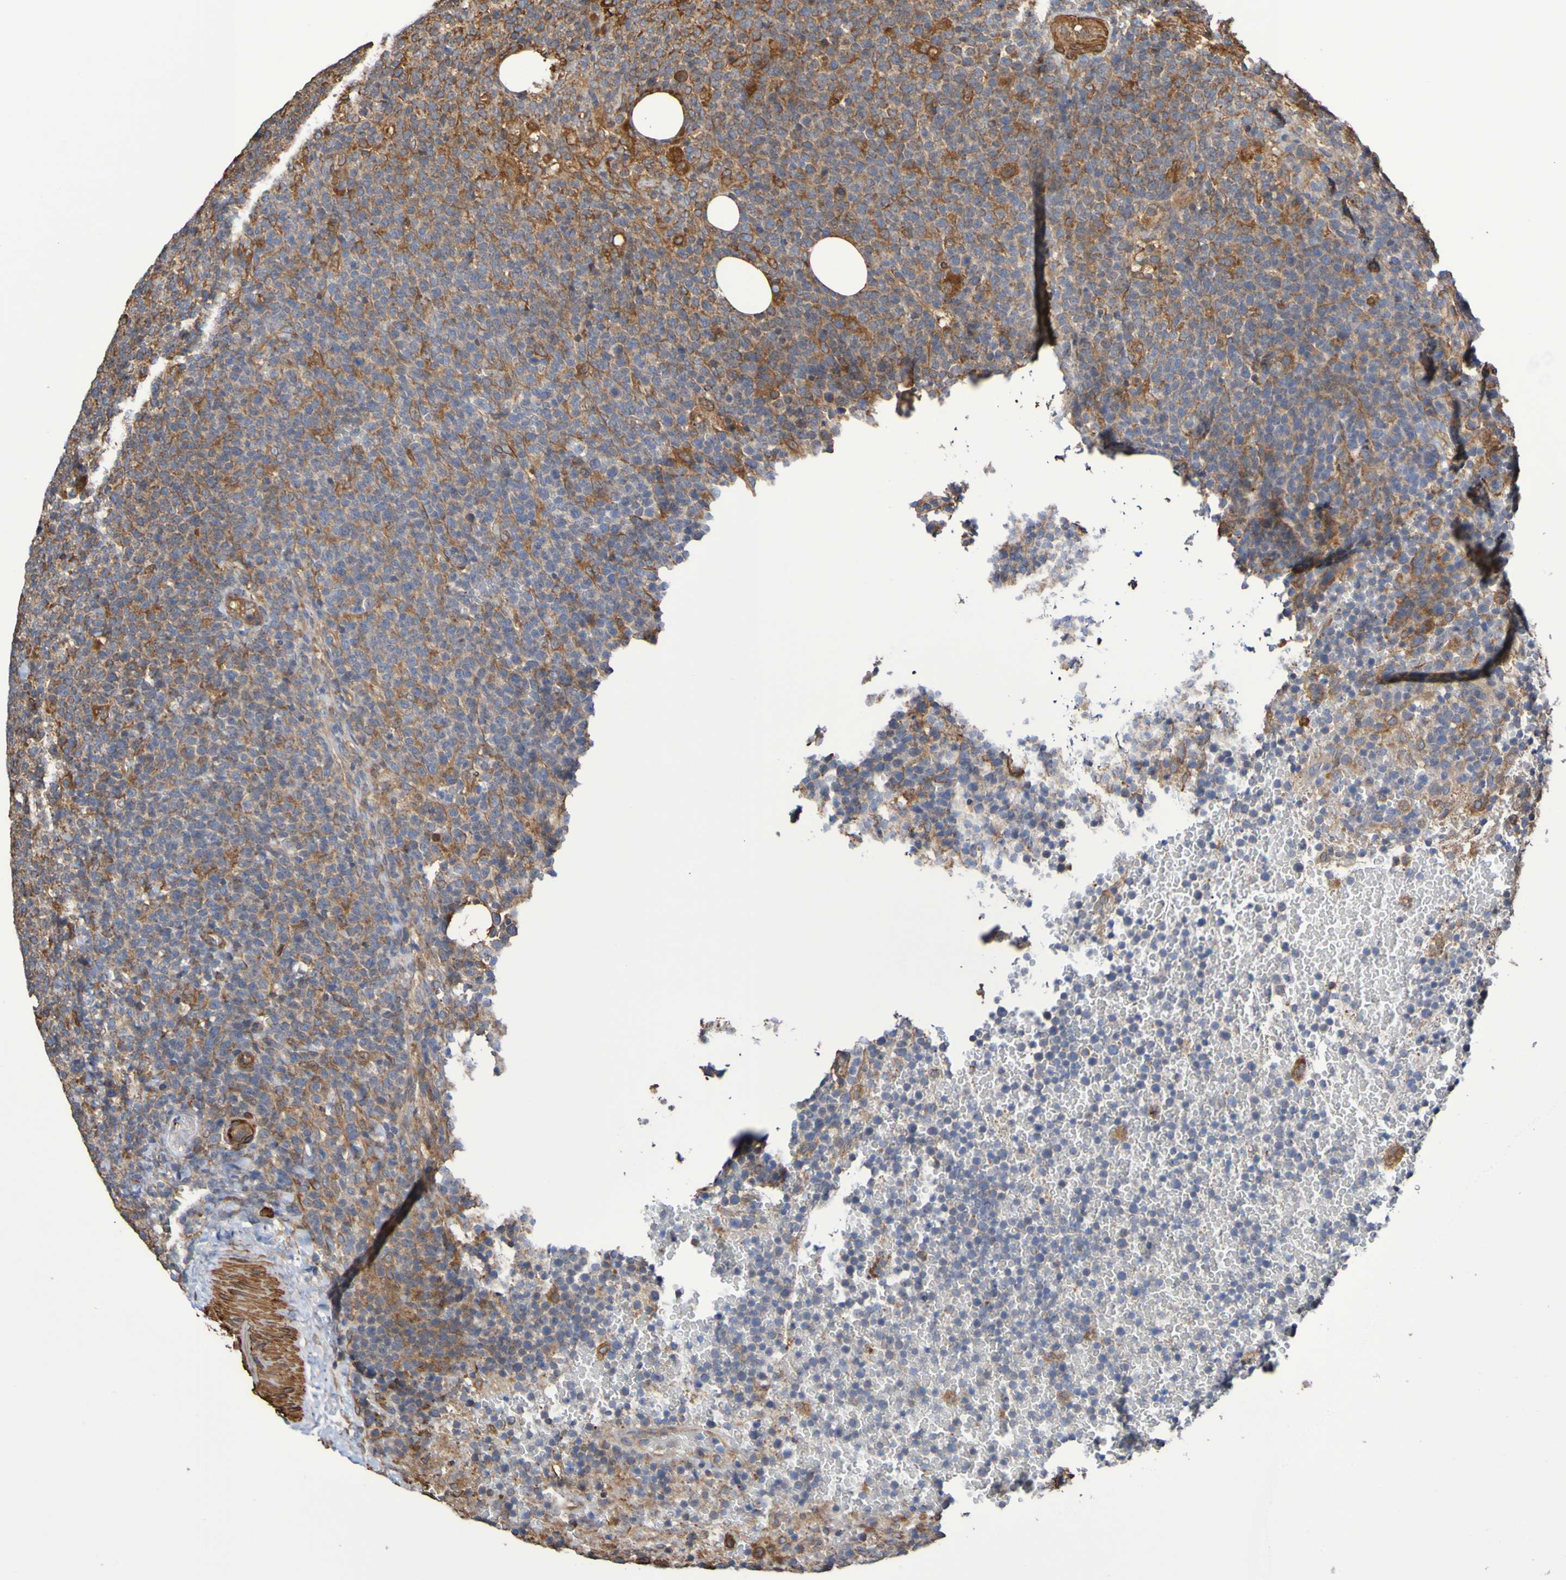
{"staining": {"intensity": "weak", "quantity": "25%-75%", "location": "cytoplasmic/membranous"}, "tissue": "lymphoma", "cell_type": "Tumor cells", "image_type": "cancer", "snomed": [{"axis": "morphology", "description": "Malignant lymphoma, non-Hodgkin's type, High grade"}, {"axis": "topography", "description": "Lymph node"}], "caption": "IHC micrograph of human lymphoma stained for a protein (brown), which reveals low levels of weak cytoplasmic/membranous positivity in about 25%-75% of tumor cells.", "gene": "RAB11A", "patient": {"sex": "male", "age": 61}}